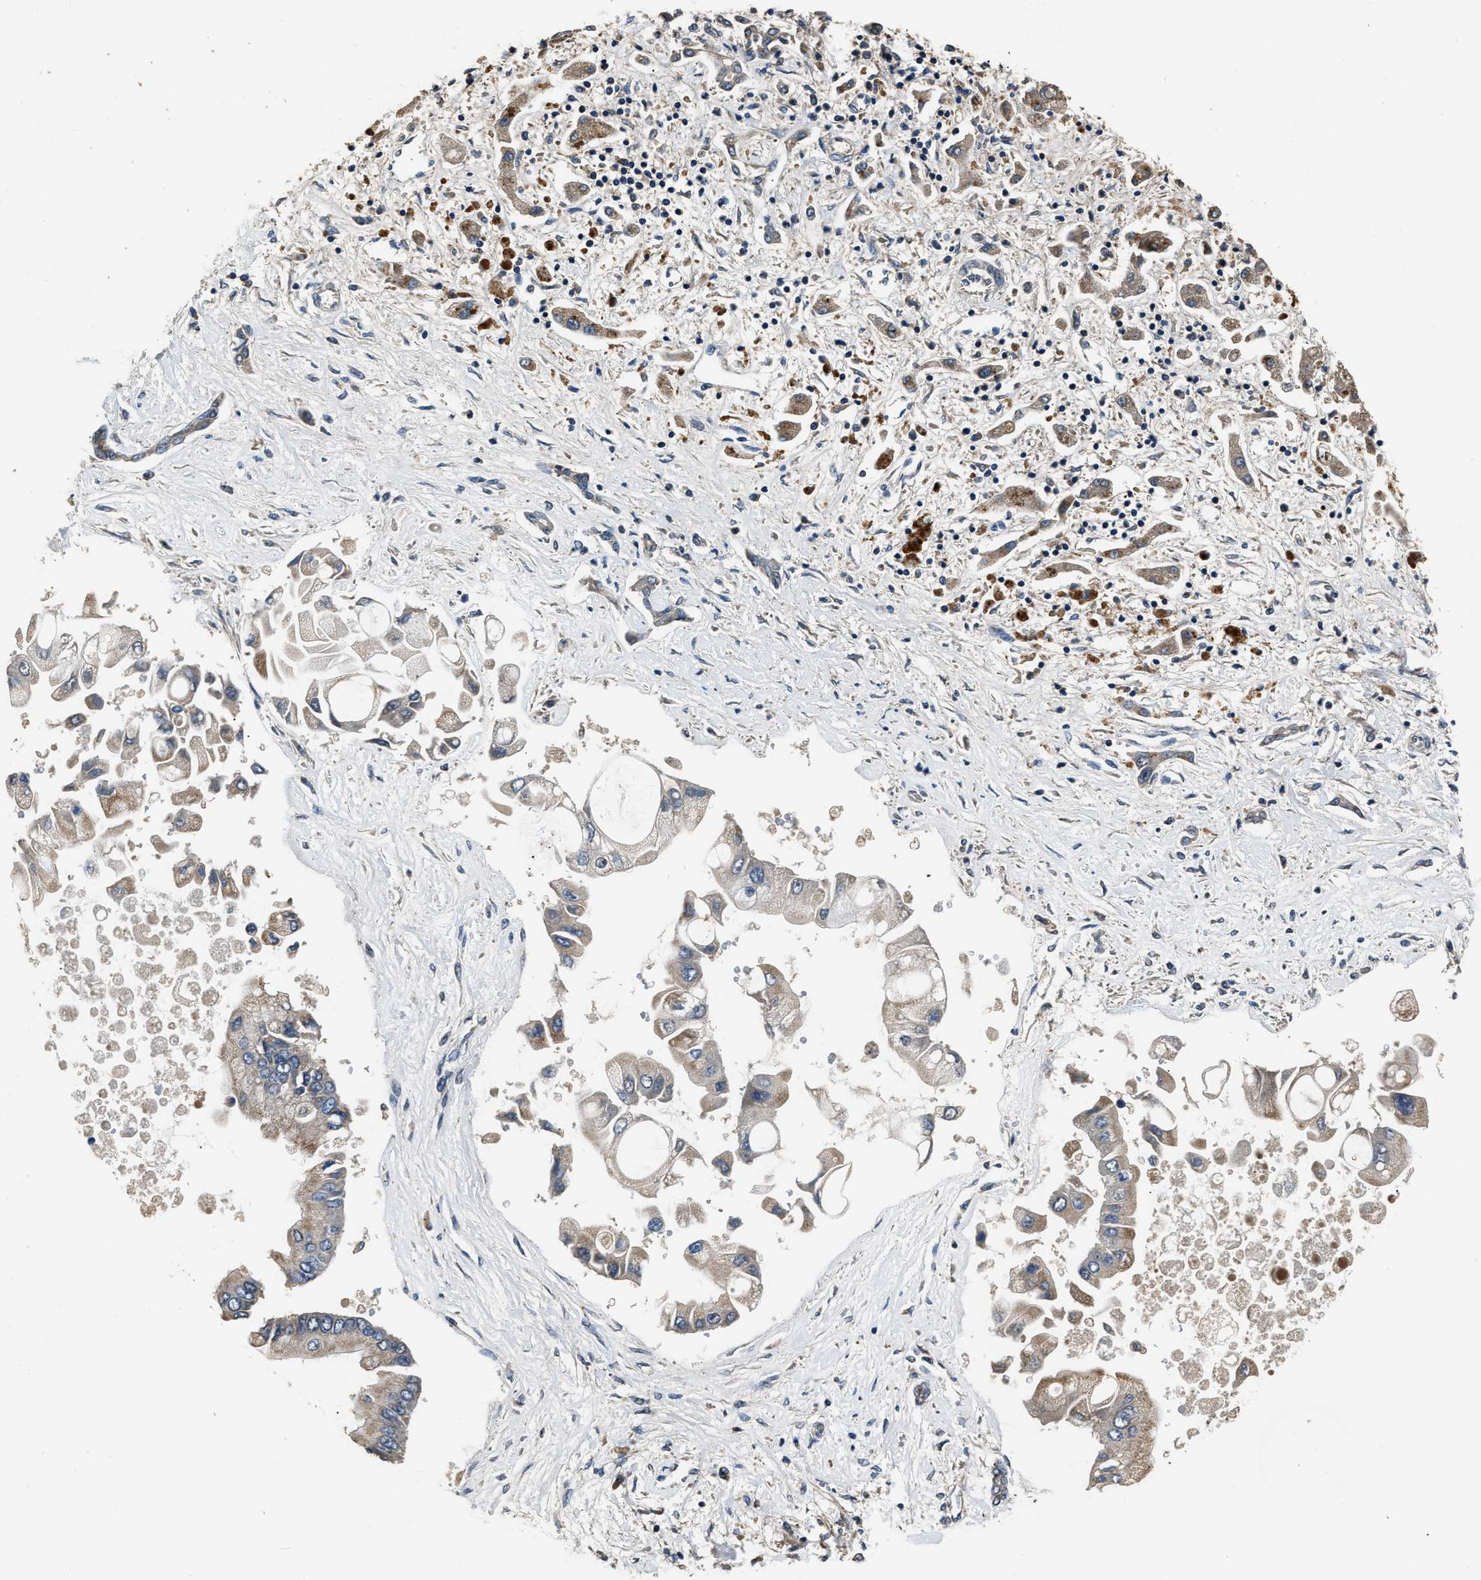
{"staining": {"intensity": "weak", "quantity": "25%-75%", "location": "cytoplasmic/membranous"}, "tissue": "liver cancer", "cell_type": "Tumor cells", "image_type": "cancer", "snomed": [{"axis": "morphology", "description": "Cholangiocarcinoma"}, {"axis": "topography", "description": "Liver"}], "caption": "Human liver cancer stained with a protein marker displays weak staining in tumor cells.", "gene": "TNRC18", "patient": {"sex": "male", "age": 50}}